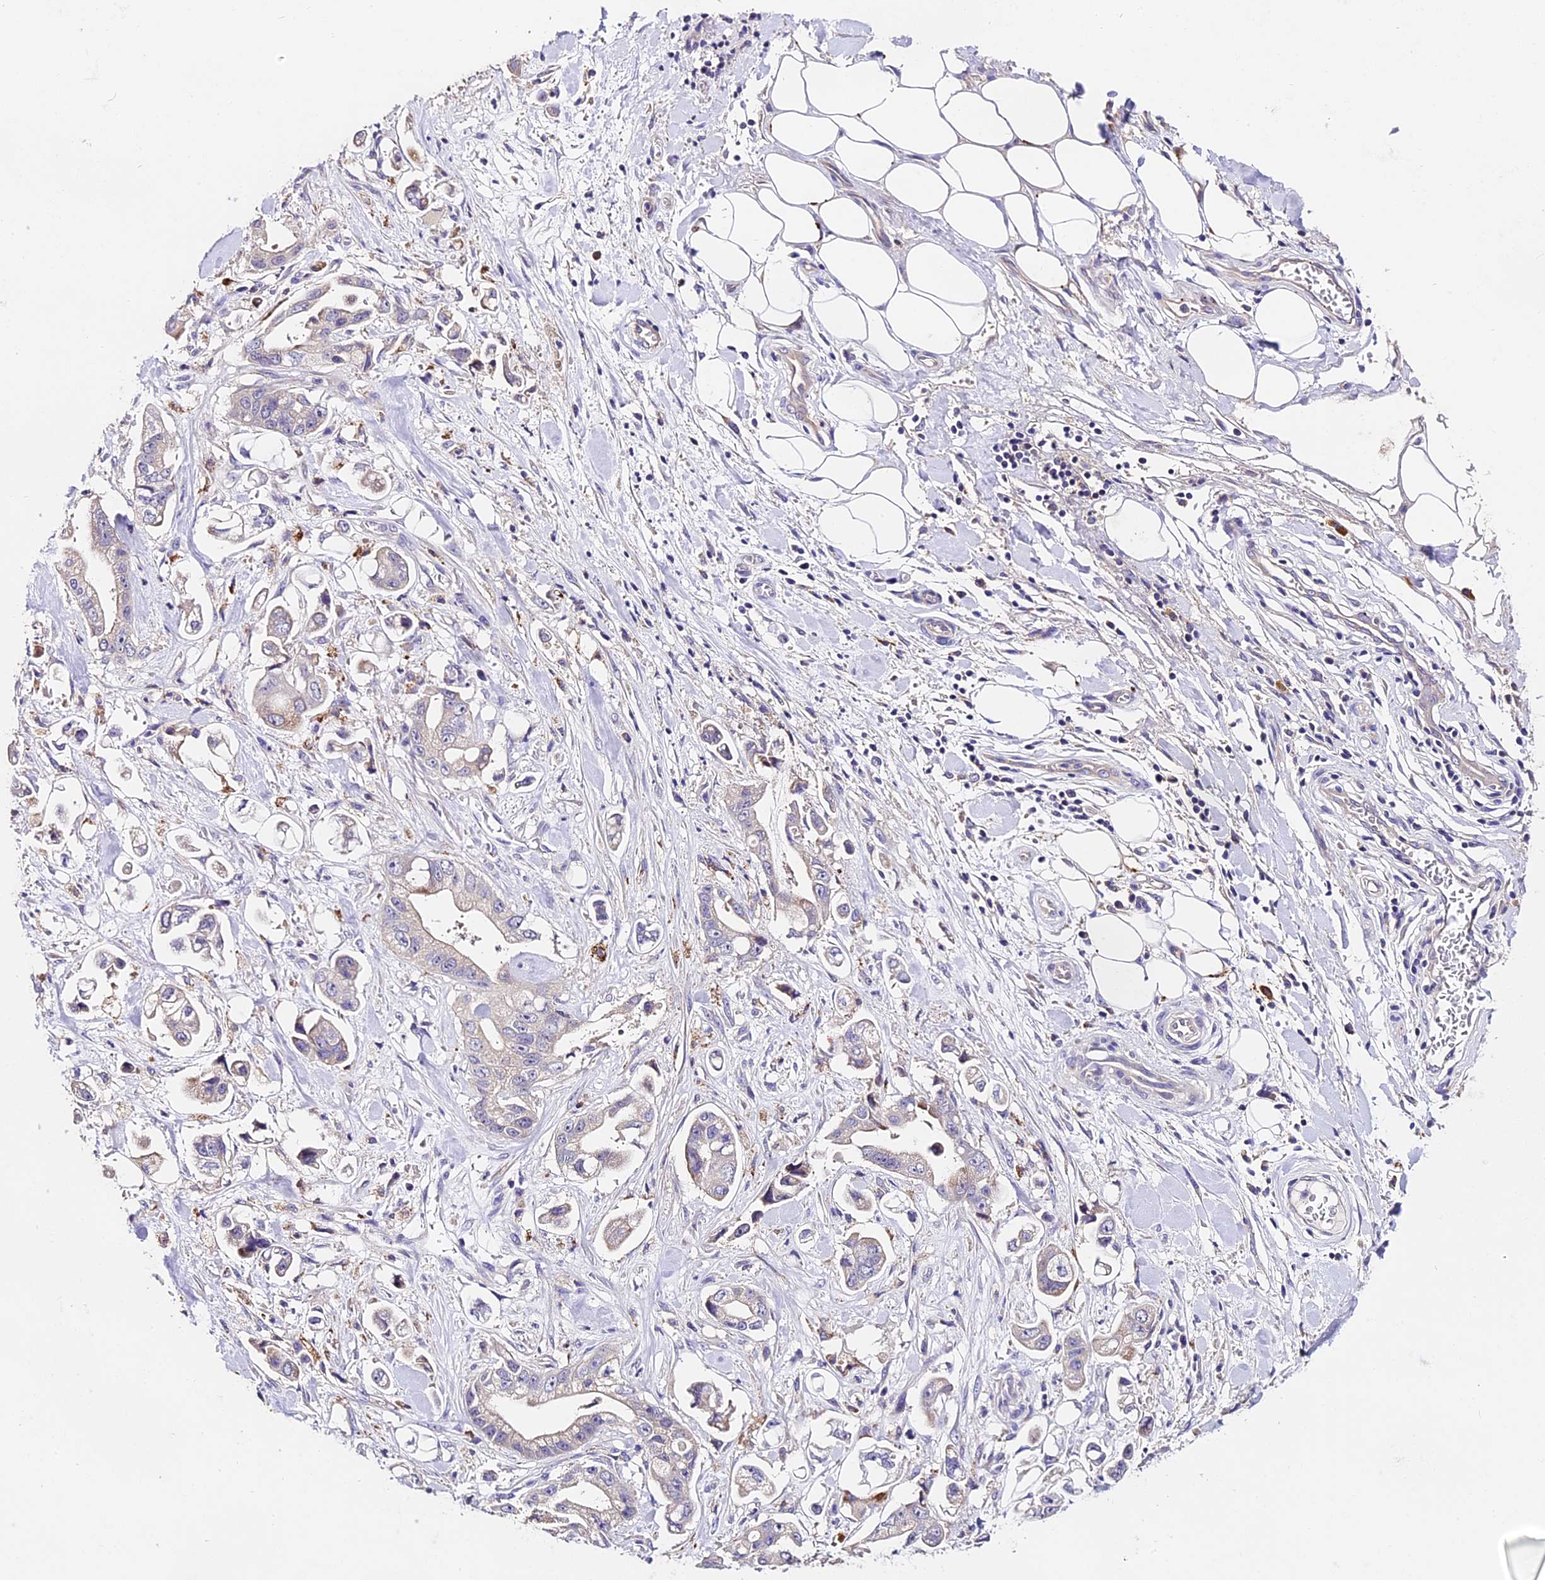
{"staining": {"intensity": "weak", "quantity": "<25%", "location": "cytoplasmic/membranous"}, "tissue": "stomach cancer", "cell_type": "Tumor cells", "image_type": "cancer", "snomed": [{"axis": "morphology", "description": "Adenocarcinoma, NOS"}, {"axis": "topography", "description": "Stomach"}], "caption": "A high-resolution micrograph shows immunohistochemistry staining of adenocarcinoma (stomach), which exhibits no significant staining in tumor cells.", "gene": "LYPD6", "patient": {"sex": "male", "age": 62}}